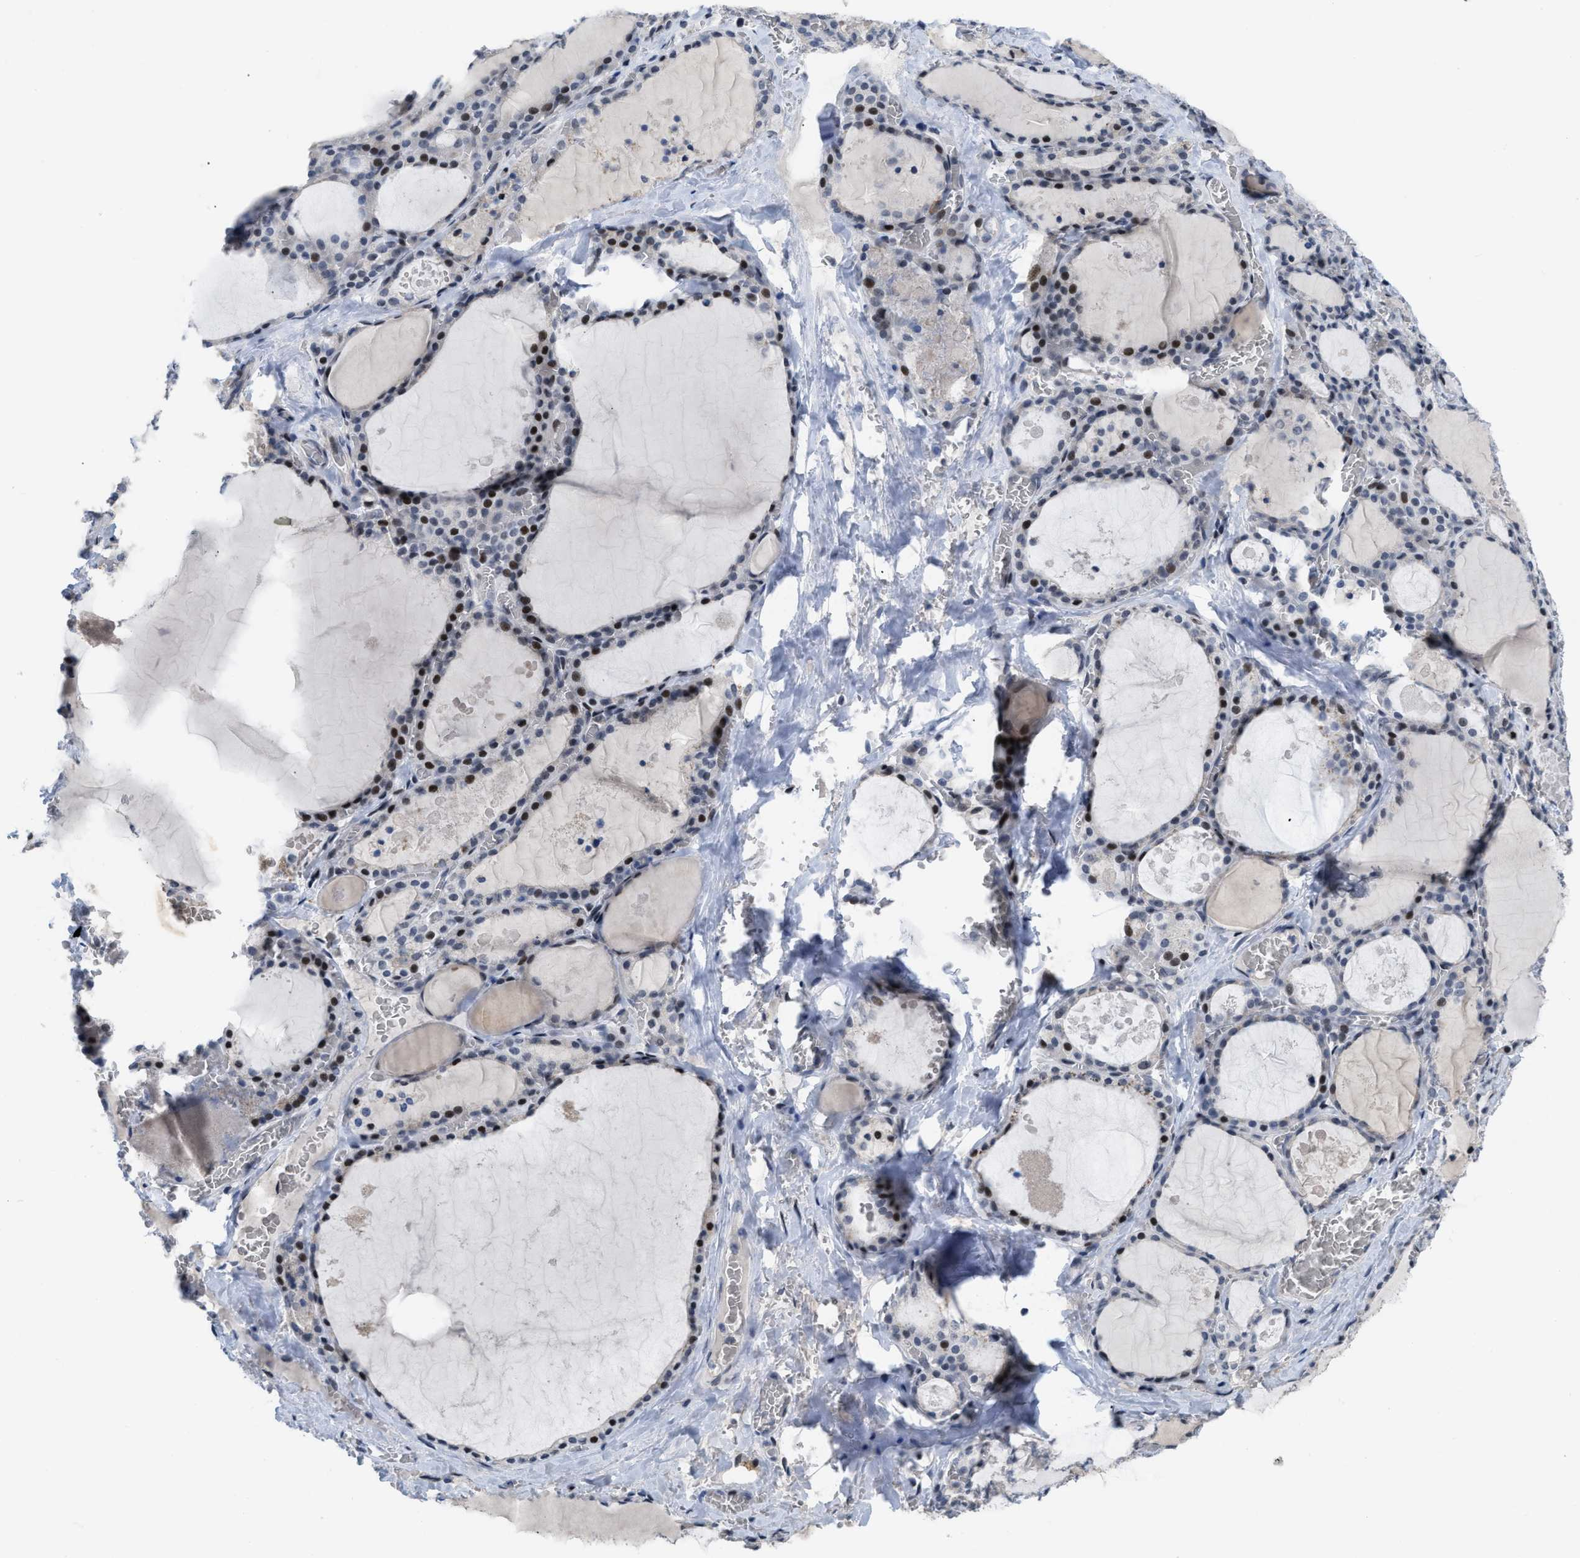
{"staining": {"intensity": "moderate", "quantity": "25%-75%", "location": "nuclear"}, "tissue": "thyroid gland", "cell_type": "Glandular cells", "image_type": "normal", "snomed": [{"axis": "morphology", "description": "Normal tissue, NOS"}, {"axis": "topography", "description": "Thyroid gland"}], "caption": "The histopathology image demonstrates immunohistochemical staining of normal thyroid gland. There is moderate nuclear staining is appreciated in about 25%-75% of glandular cells. Nuclei are stained in blue.", "gene": "SETDB1", "patient": {"sex": "male", "age": 56}}